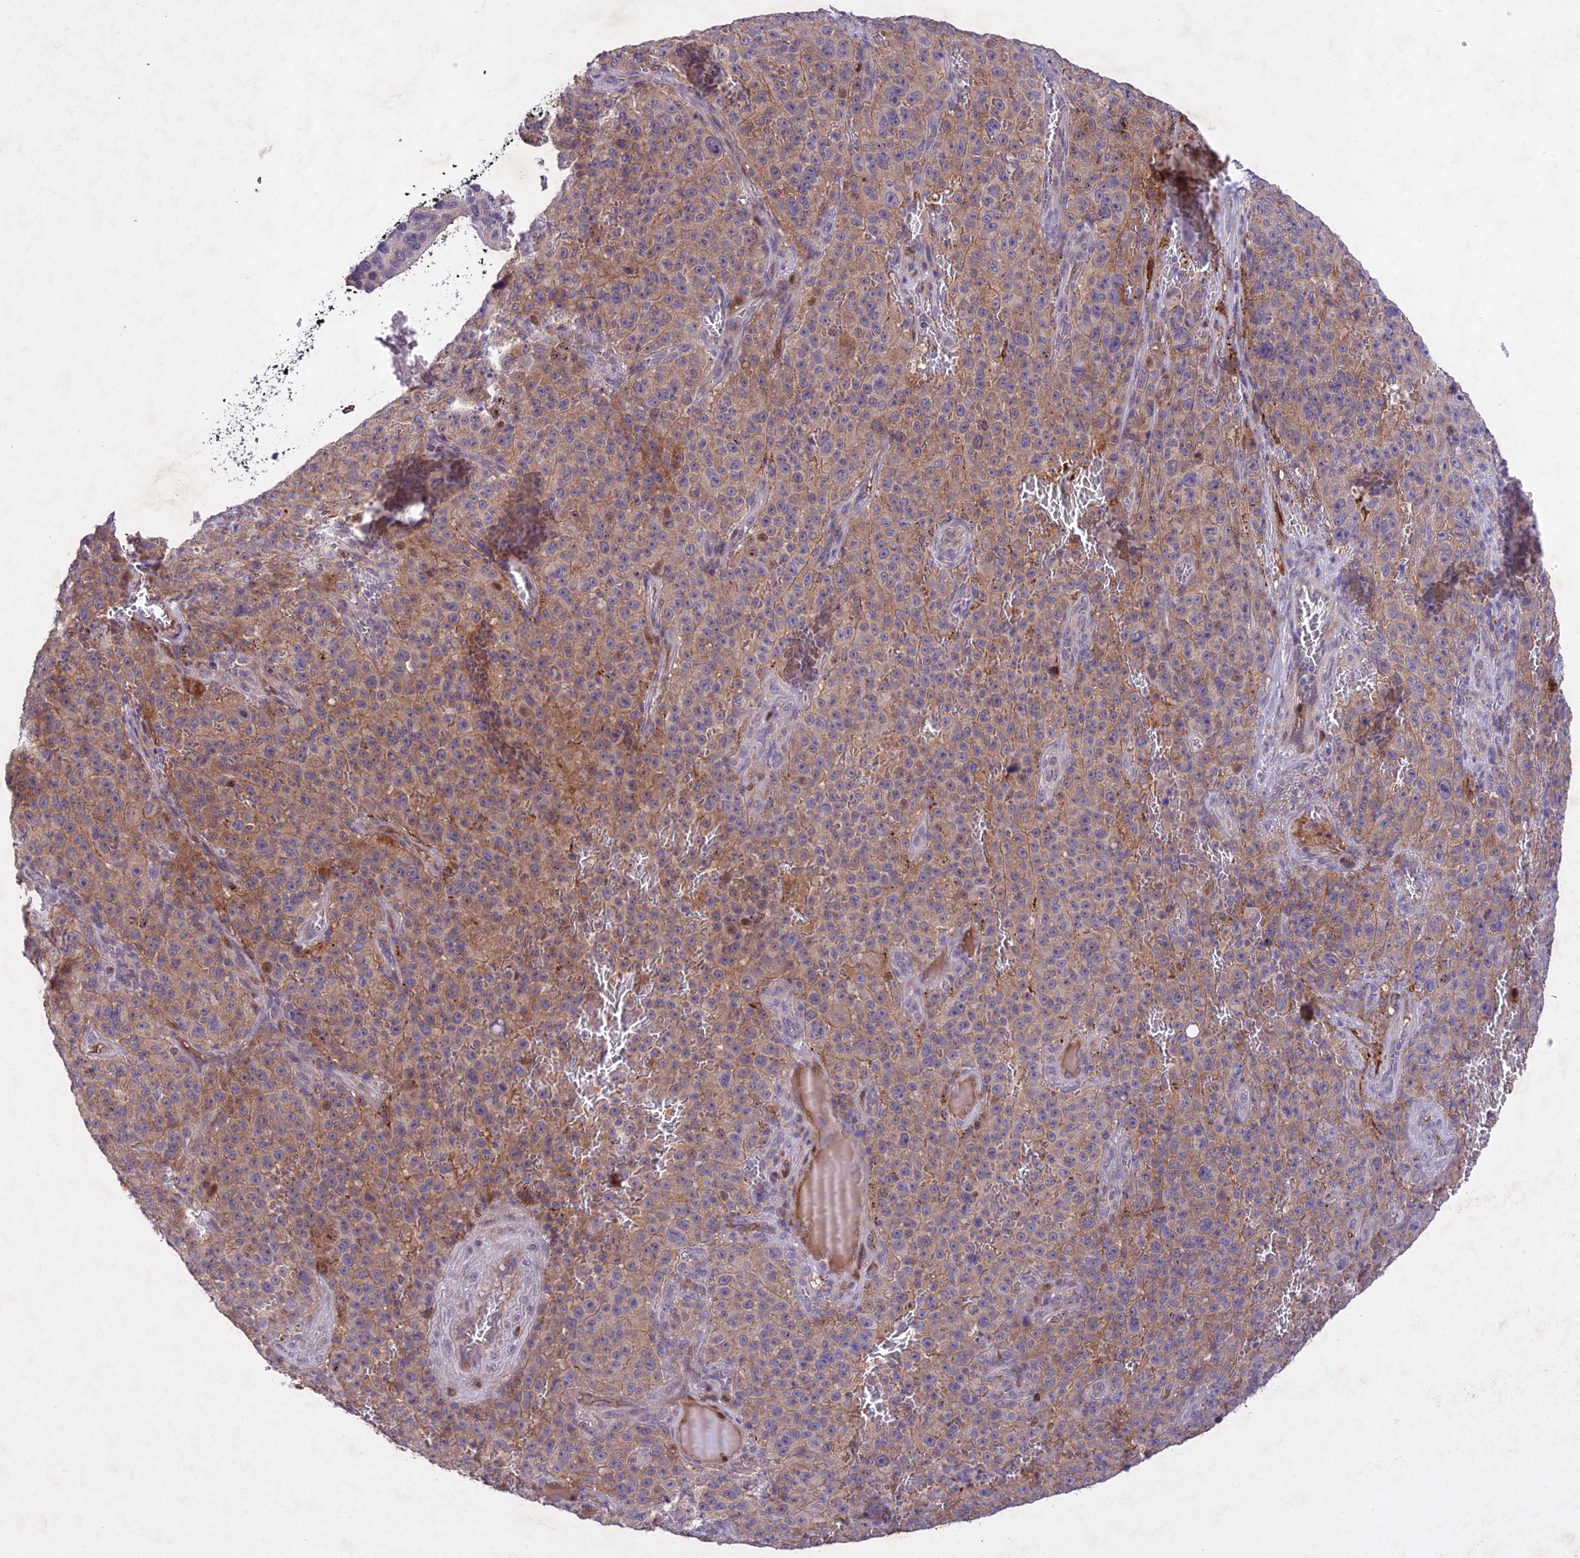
{"staining": {"intensity": "moderate", "quantity": ">75%", "location": "cytoplasmic/membranous"}, "tissue": "melanoma", "cell_type": "Tumor cells", "image_type": "cancer", "snomed": [{"axis": "morphology", "description": "Malignant melanoma, NOS"}, {"axis": "topography", "description": "Skin"}], "caption": "Moderate cytoplasmic/membranous protein positivity is present in about >75% of tumor cells in melanoma.", "gene": "ANKRD52", "patient": {"sex": "female", "age": 82}}